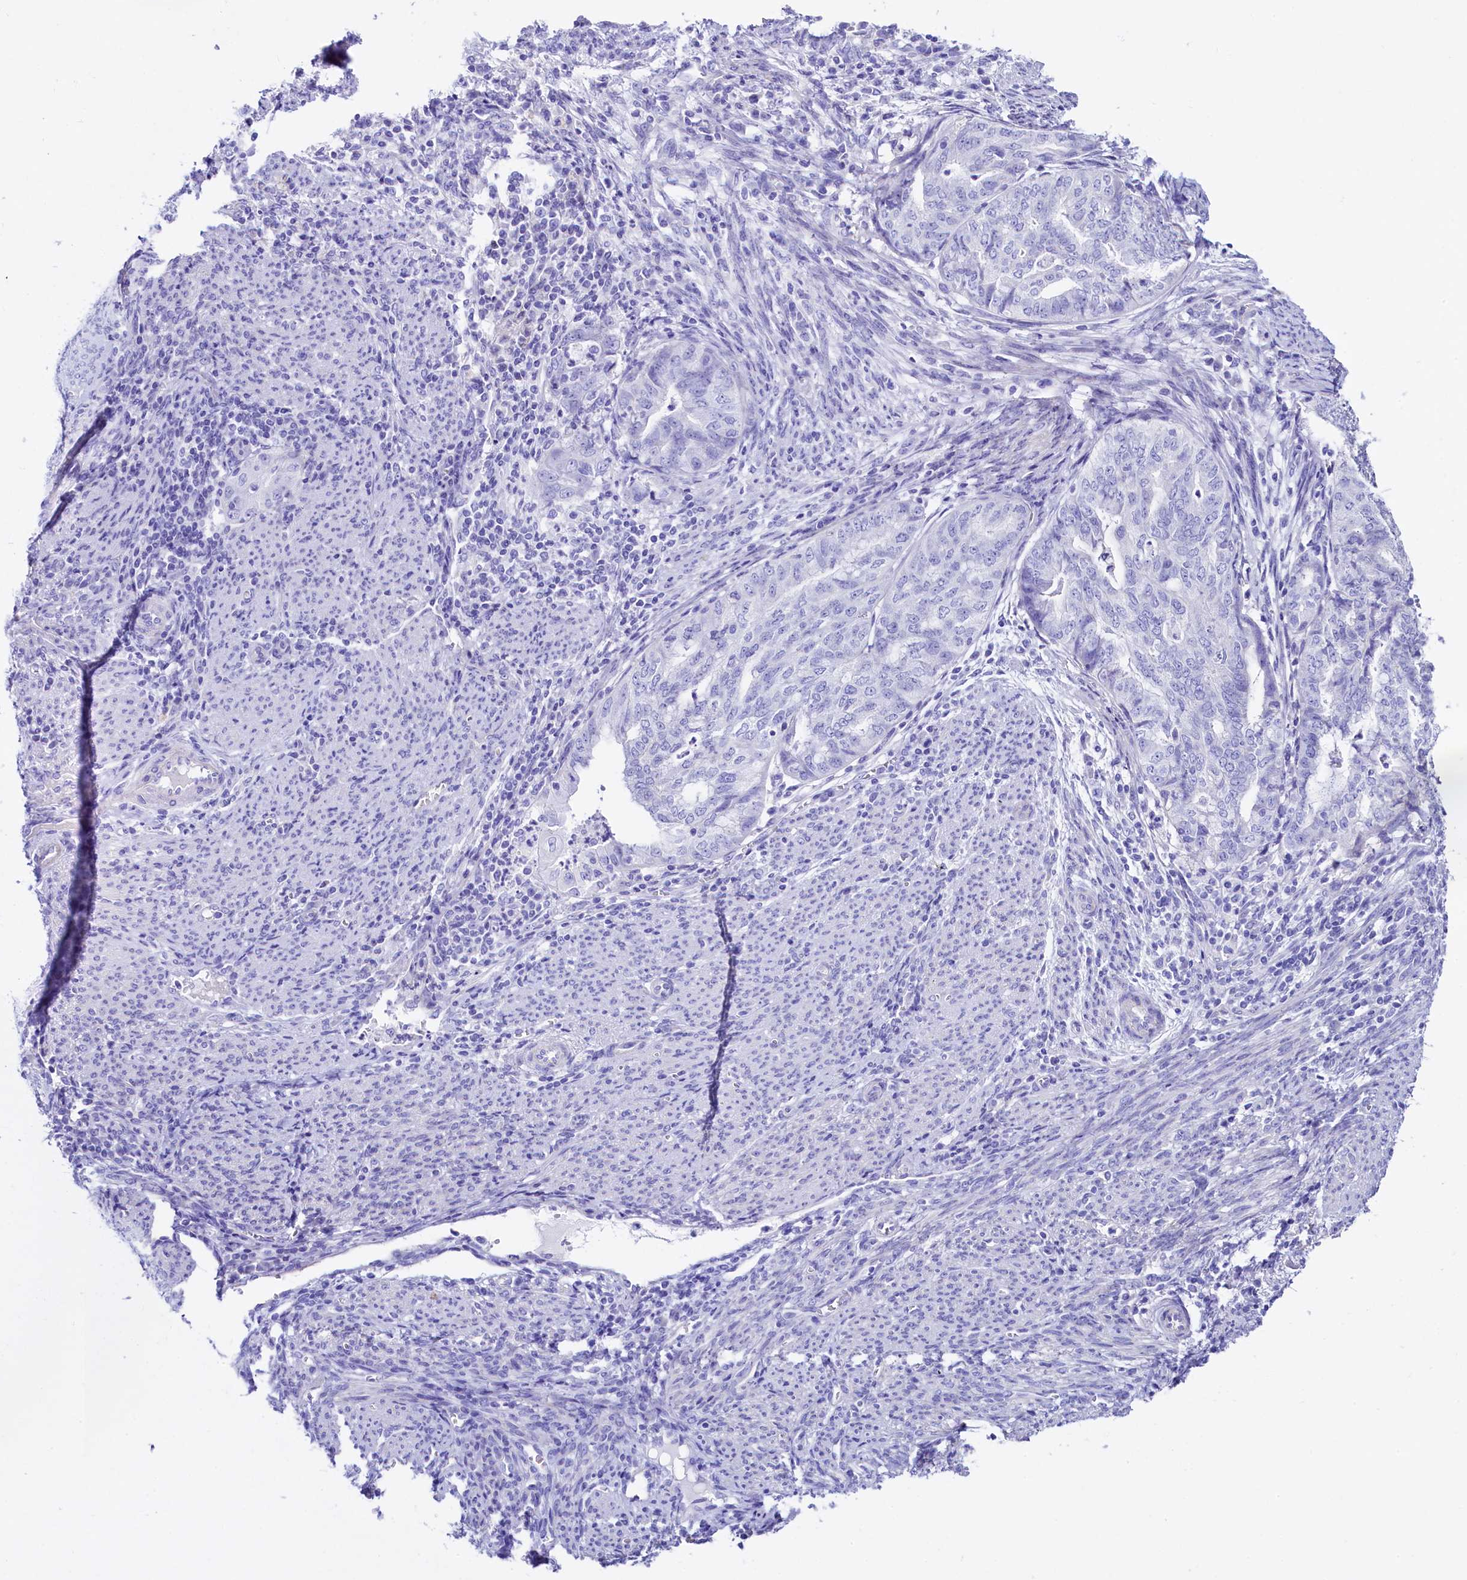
{"staining": {"intensity": "negative", "quantity": "none", "location": "none"}, "tissue": "endometrial cancer", "cell_type": "Tumor cells", "image_type": "cancer", "snomed": [{"axis": "morphology", "description": "Adenocarcinoma, NOS"}, {"axis": "topography", "description": "Endometrium"}], "caption": "This is a histopathology image of IHC staining of endometrial cancer (adenocarcinoma), which shows no staining in tumor cells.", "gene": "RBP3", "patient": {"sex": "female", "age": 79}}